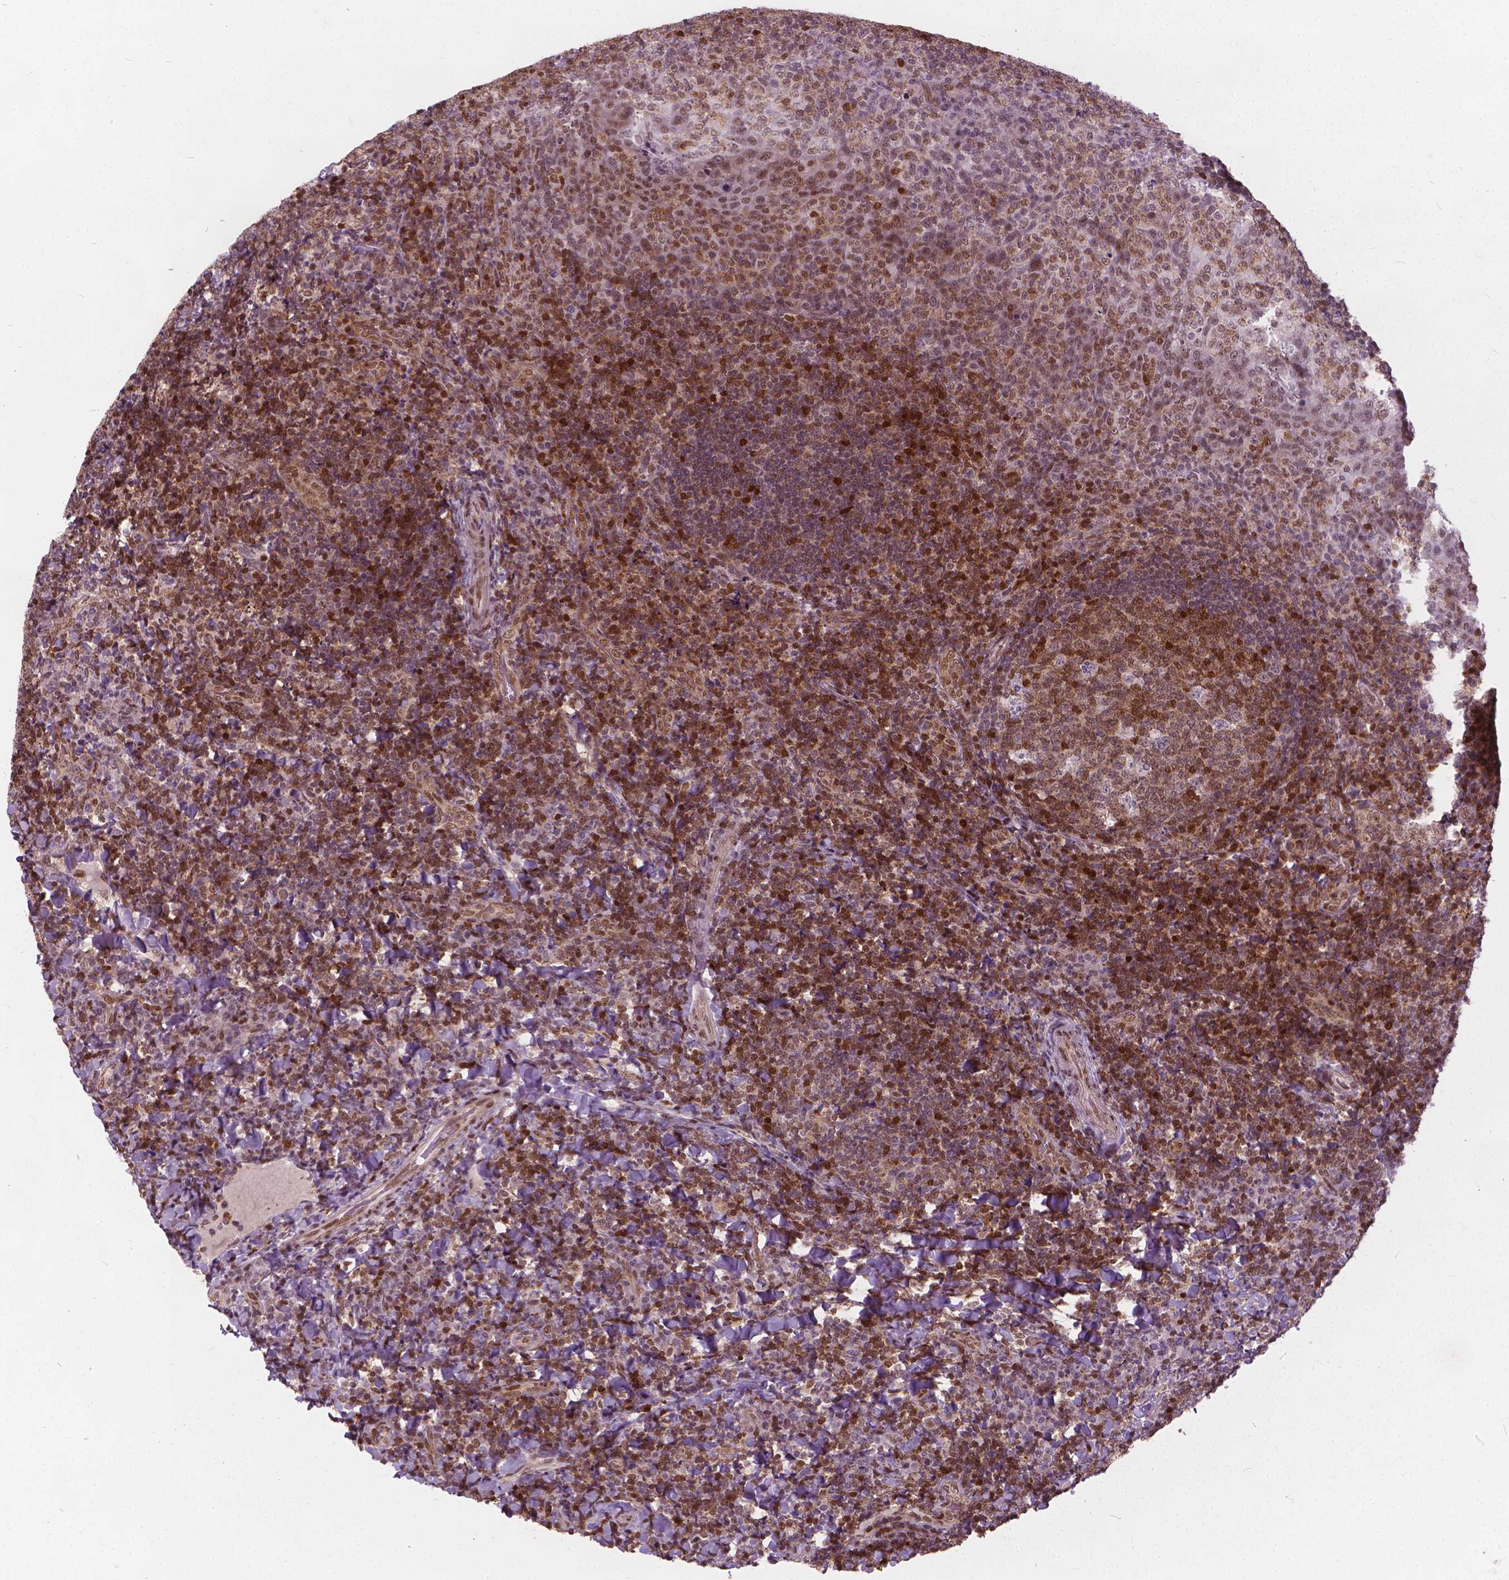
{"staining": {"intensity": "moderate", "quantity": ">75%", "location": "cytoplasmic/membranous,nuclear"}, "tissue": "tonsil", "cell_type": "Germinal center cells", "image_type": "normal", "snomed": [{"axis": "morphology", "description": "Normal tissue, NOS"}, {"axis": "topography", "description": "Tonsil"}], "caption": "A medium amount of moderate cytoplasmic/membranous,nuclear positivity is present in about >75% of germinal center cells in normal tonsil.", "gene": "STAT5B", "patient": {"sex": "male", "age": 17}}